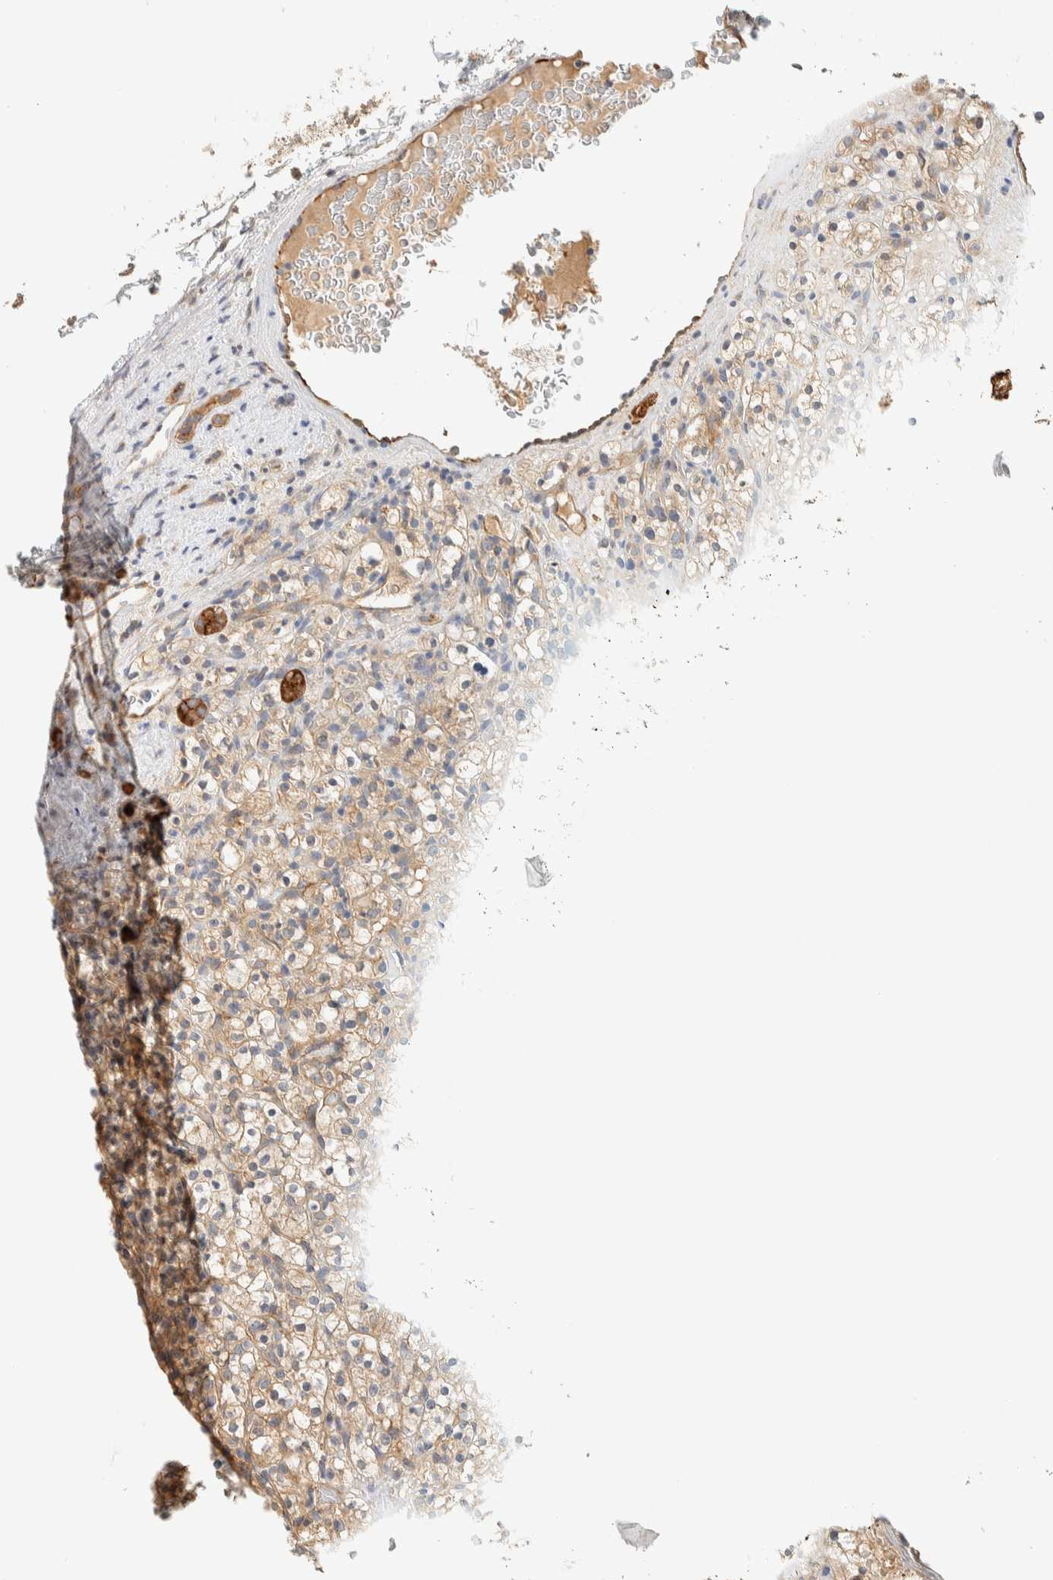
{"staining": {"intensity": "weak", "quantity": ">75%", "location": "cytoplasmic/membranous"}, "tissue": "renal cancer", "cell_type": "Tumor cells", "image_type": "cancer", "snomed": [{"axis": "morphology", "description": "Normal tissue, NOS"}, {"axis": "morphology", "description": "Adenocarcinoma, NOS"}, {"axis": "topography", "description": "Kidney"}], "caption": "Renal cancer (adenocarcinoma) stained with a brown dye displays weak cytoplasmic/membranous positive expression in about >75% of tumor cells.", "gene": "LIMA1", "patient": {"sex": "female", "age": 72}}